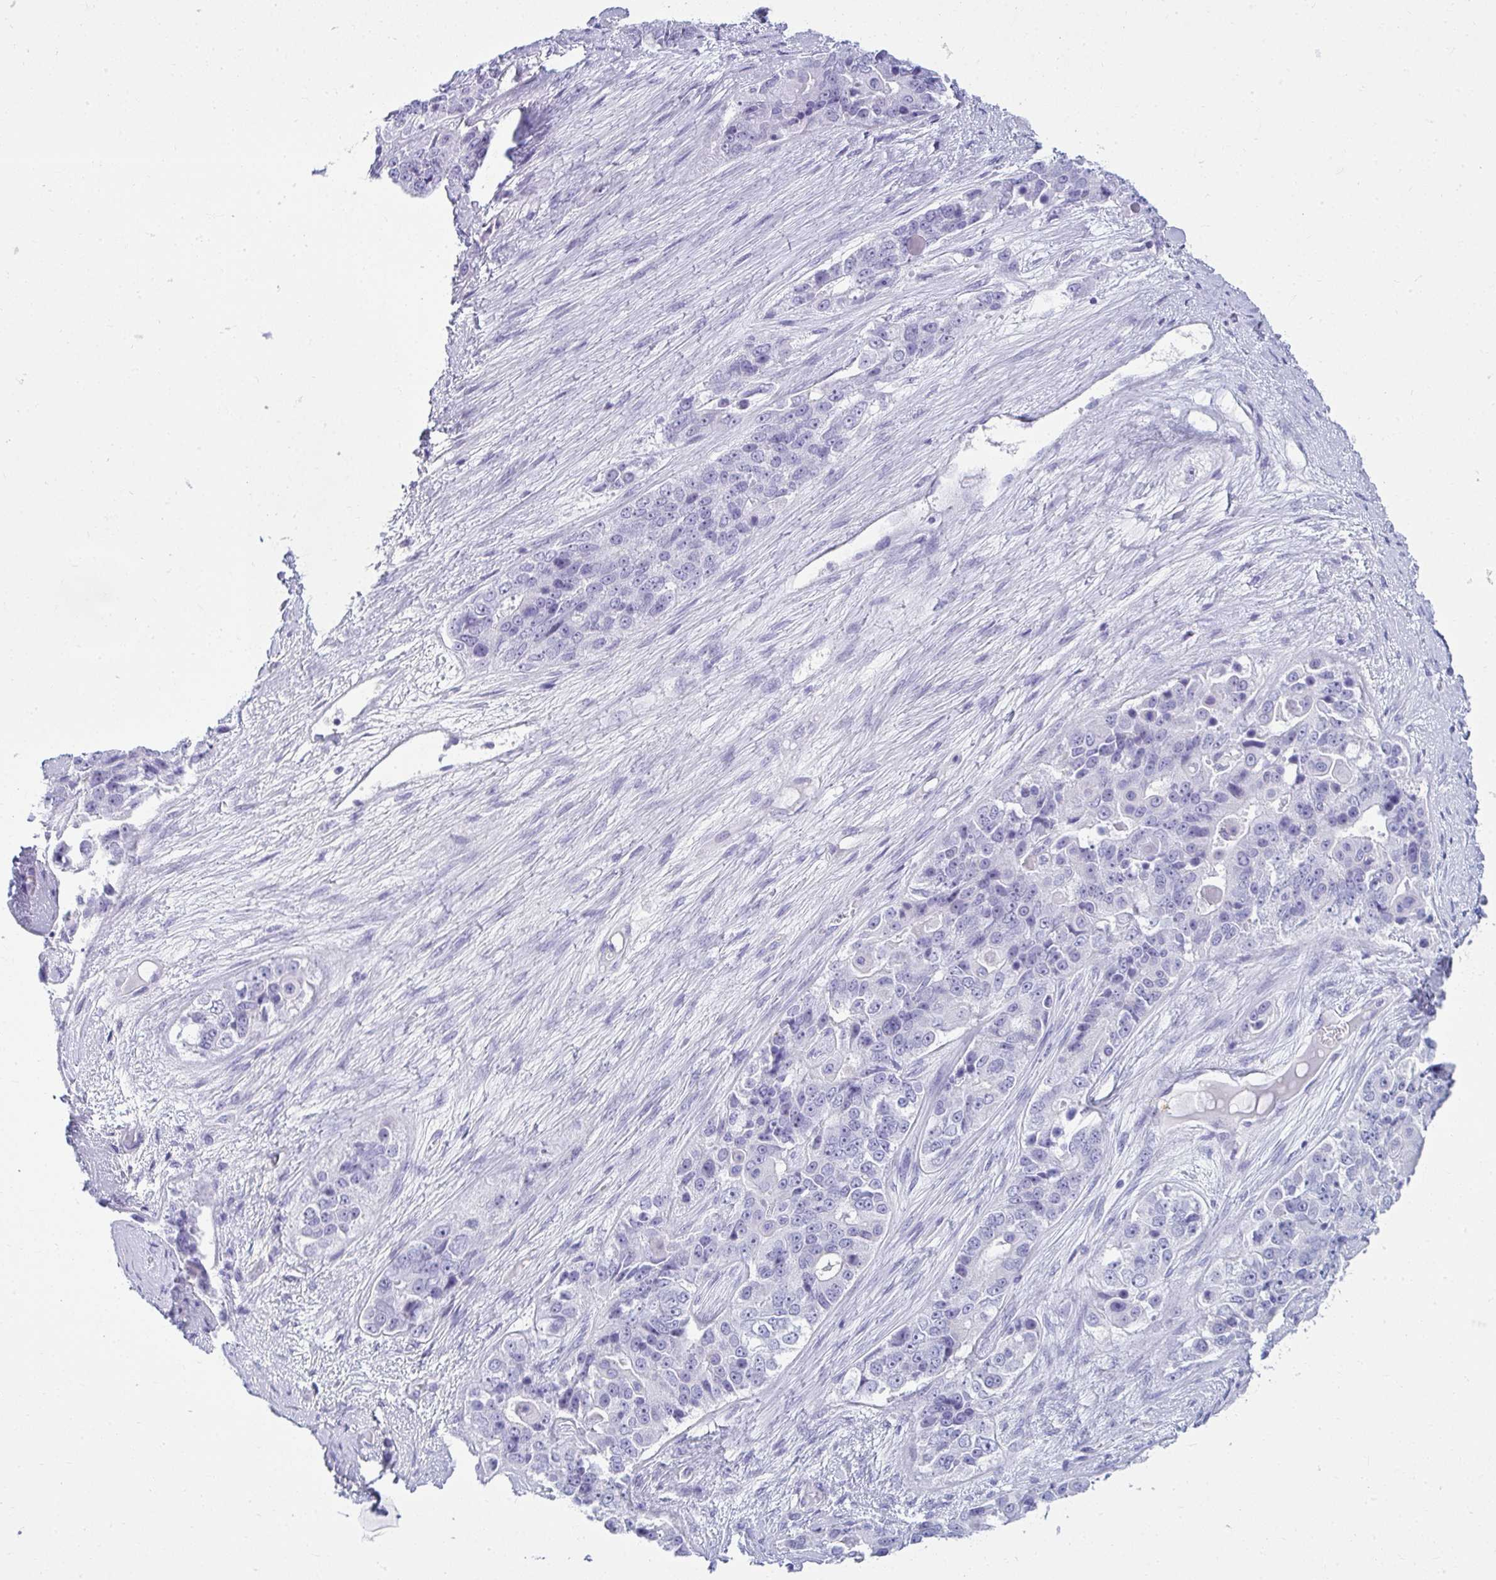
{"staining": {"intensity": "negative", "quantity": "none", "location": "none"}, "tissue": "ovarian cancer", "cell_type": "Tumor cells", "image_type": "cancer", "snomed": [{"axis": "morphology", "description": "Carcinoma, endometroid"}, {"axis": "topography", "description": "Ovary"}], "caption": "The histopathology image exhibits no significant expression in tumor cells of ovarian endometroid carcinoma. Nuclei are stained in blue.", "gene": "CLGN", "patient": {"sex": "female", "age": 51}}